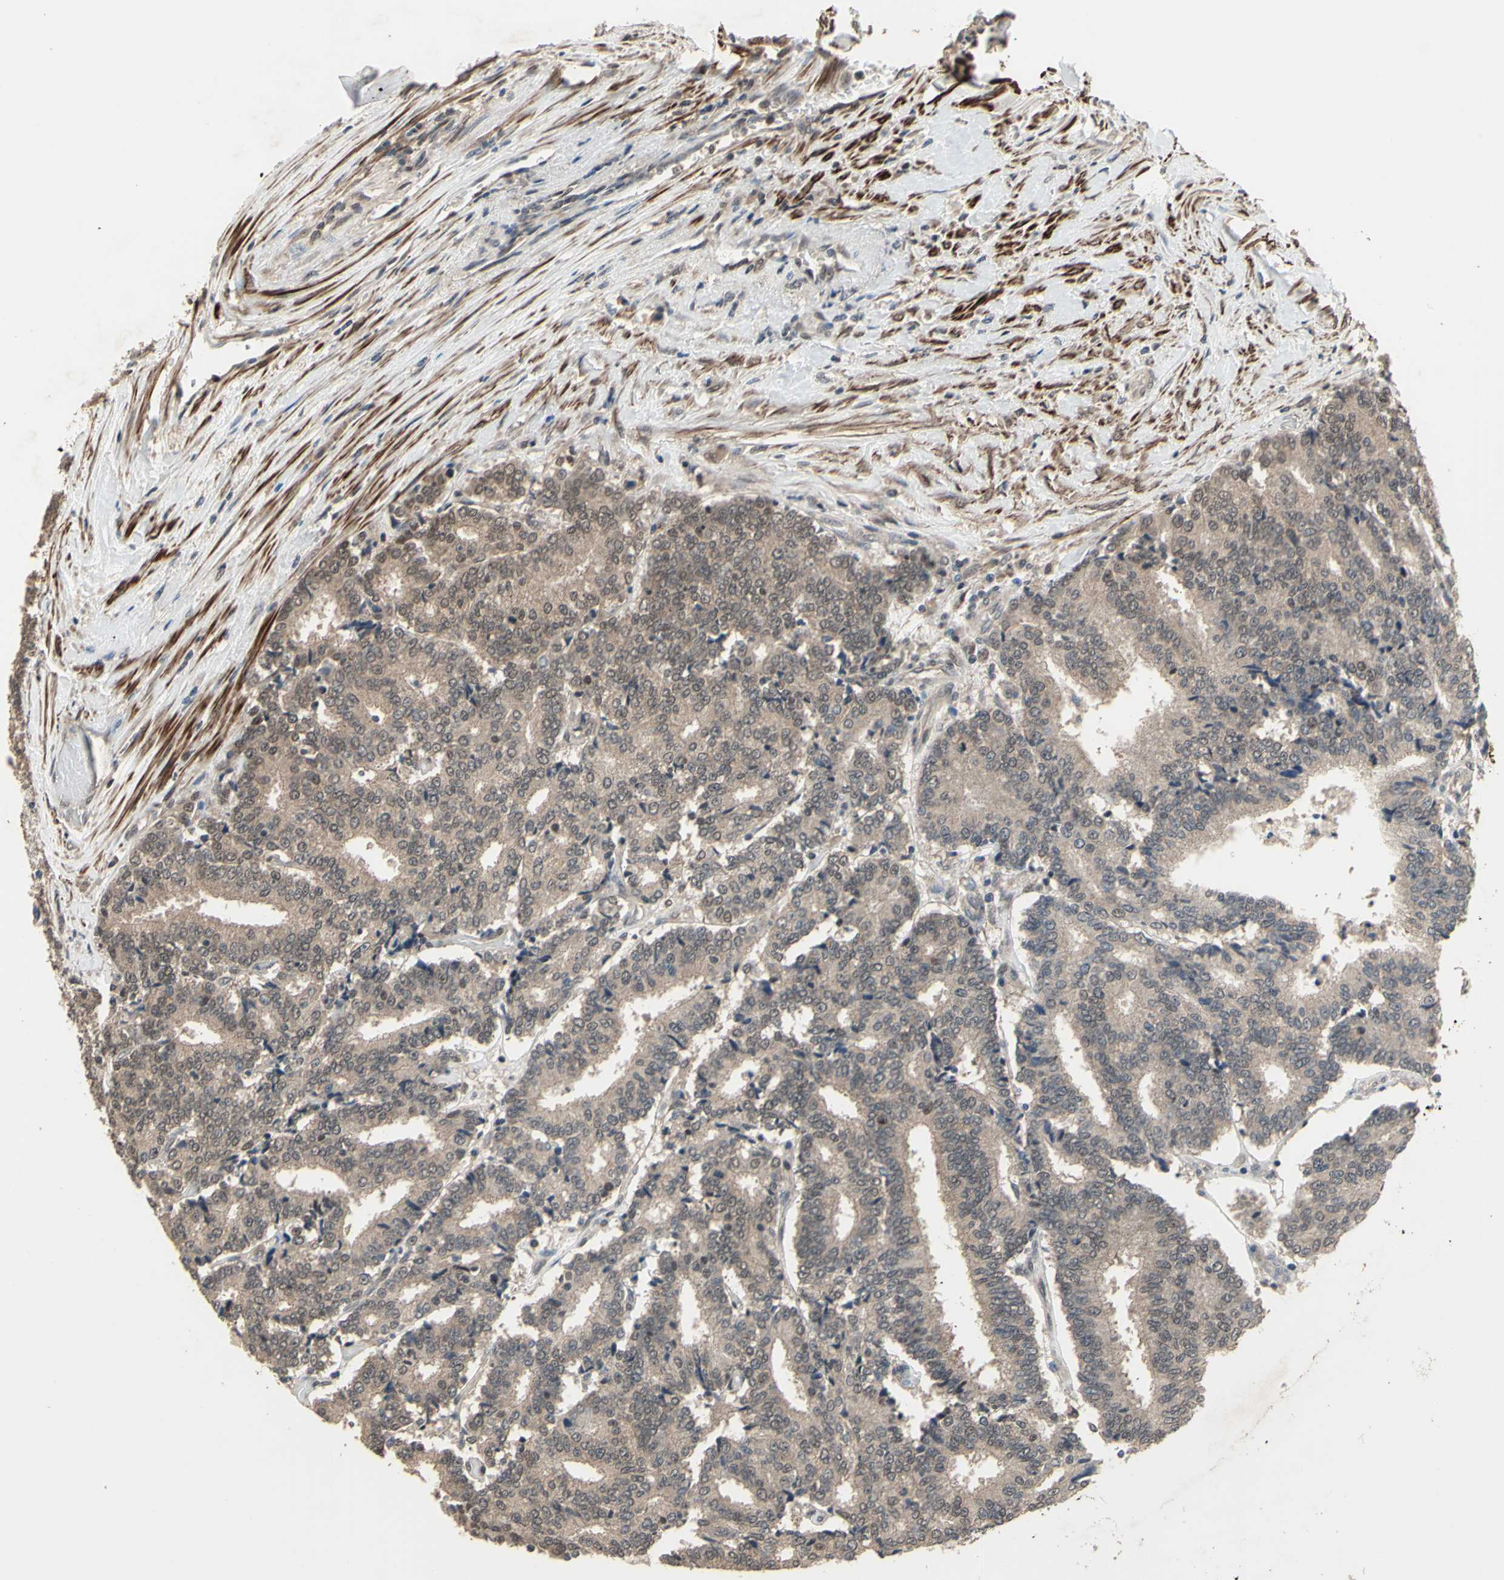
{"staining": {"intensity": "weak", "quantity": ">75%", "location": "cytoplasmic/membranous,nuclear"}, "tissue": "prostate cancer", "cell_type": "Tumor cells", "image_type": "cancer", "snomed": [{"axis": "morphology", "description": "Normal tissue, NOS"}, {"axis": "morphology", "description": "Adenocarcinoma, High grade"}, {"axis": "topography", "description": "Prostate"}, {"axis": "topography", "description": "Seminal veicle"}], "caption": "A low amount of weak cytoplasmic/membranous and nuclear staining is identified in approximately >75% of tumor cells in prostate cancer tissue.", "gene": "ZNF174", "patient": {"sex": "male", "age": 55}}